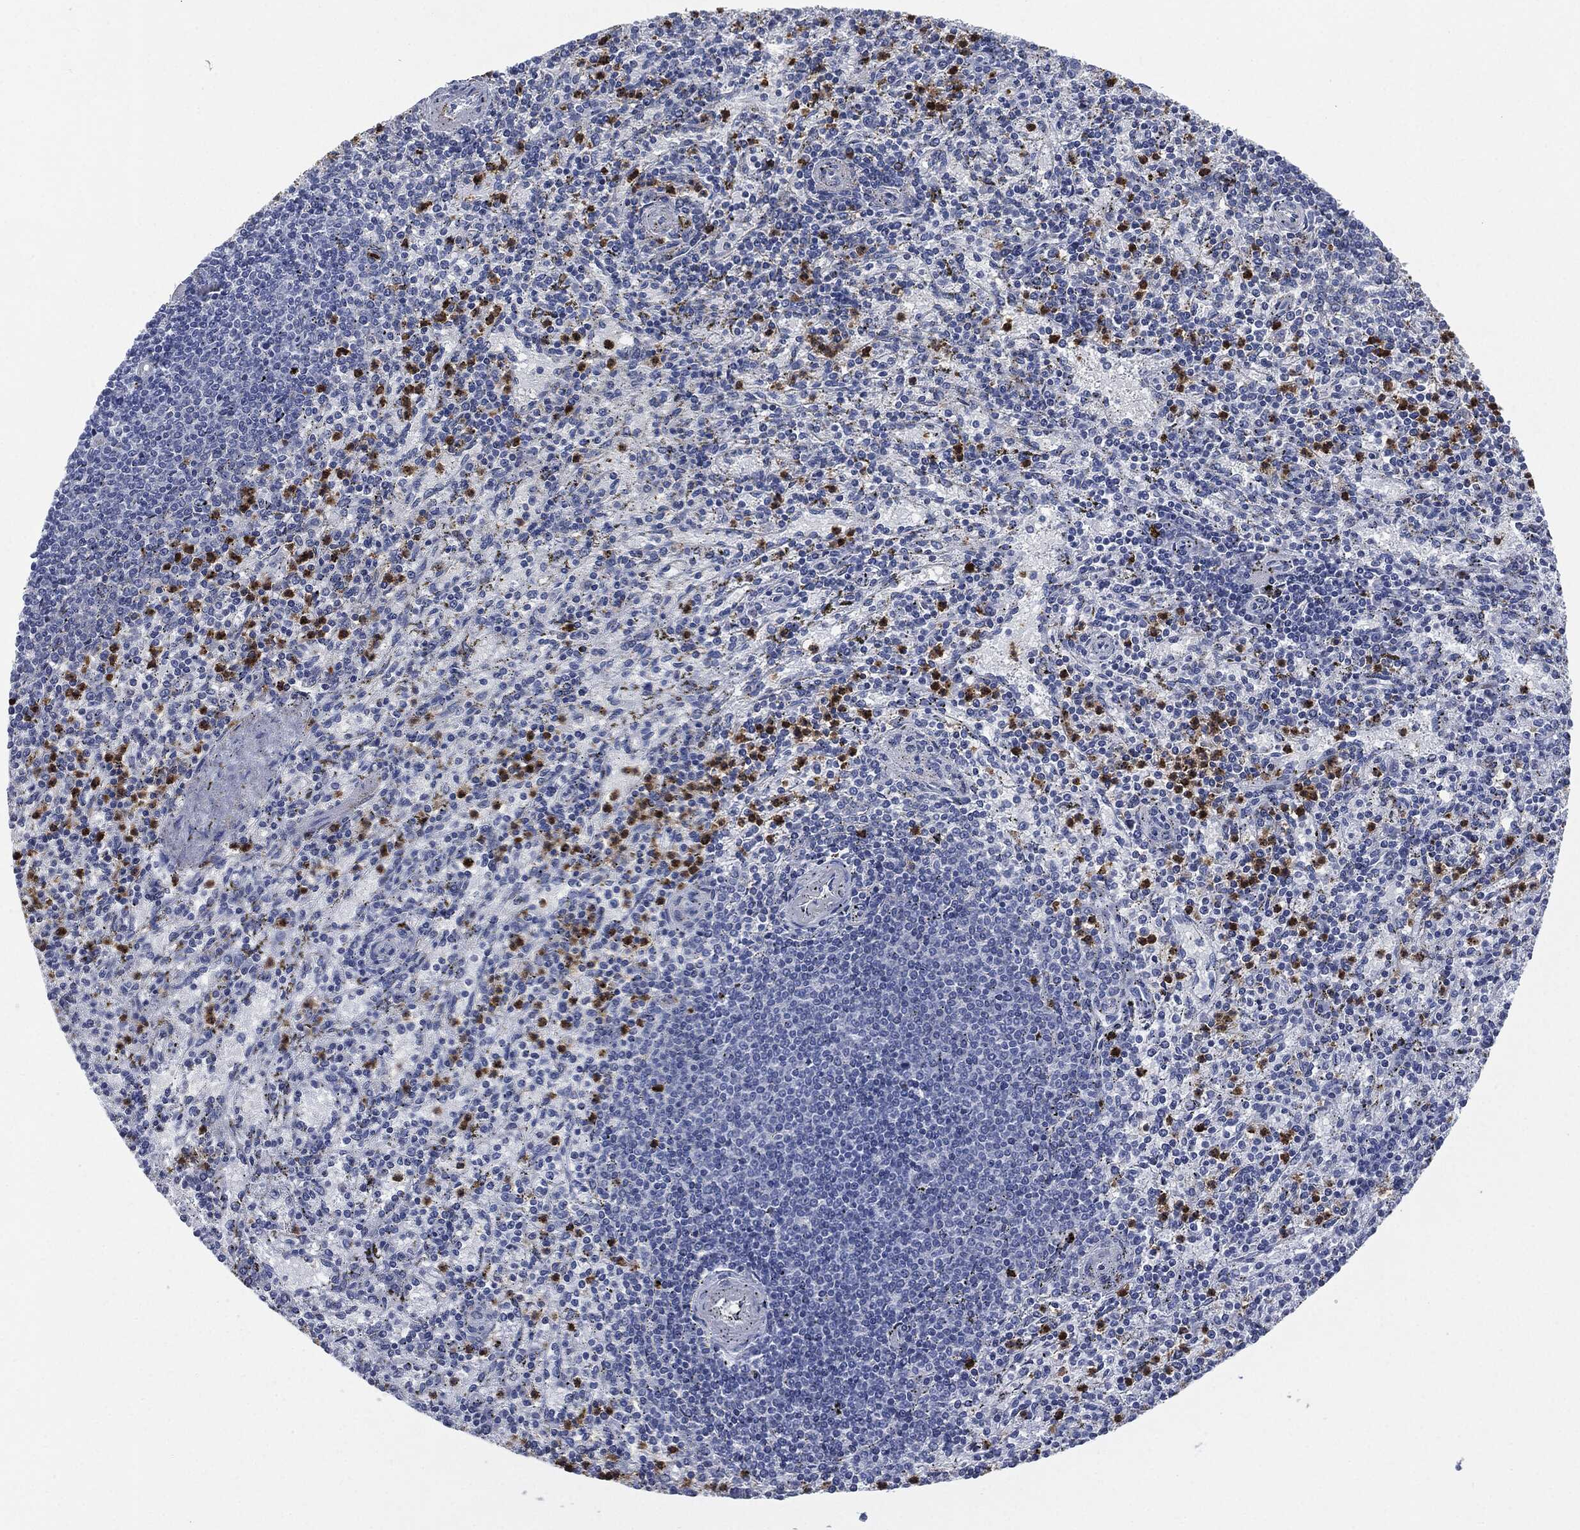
{"staining": {"intensity": "negative", "quantity": "none", "location": "none"}, "tissue": "spleen", "cell_type": "Cells in red pulp", "image_type": "normal", "snomed": [{"axis": "morphology", "description": "Normal tissue, NOS"}, {"axis": "topography", "description": "Spleen"}], "caption": "Cells in red pulp are negative for protein expression in benign human spleen. (DAB immunohistochemistry (IHC), high magnification).", "gene": "CEACAM8", "patient": {"sex": "female", "age": 37}}